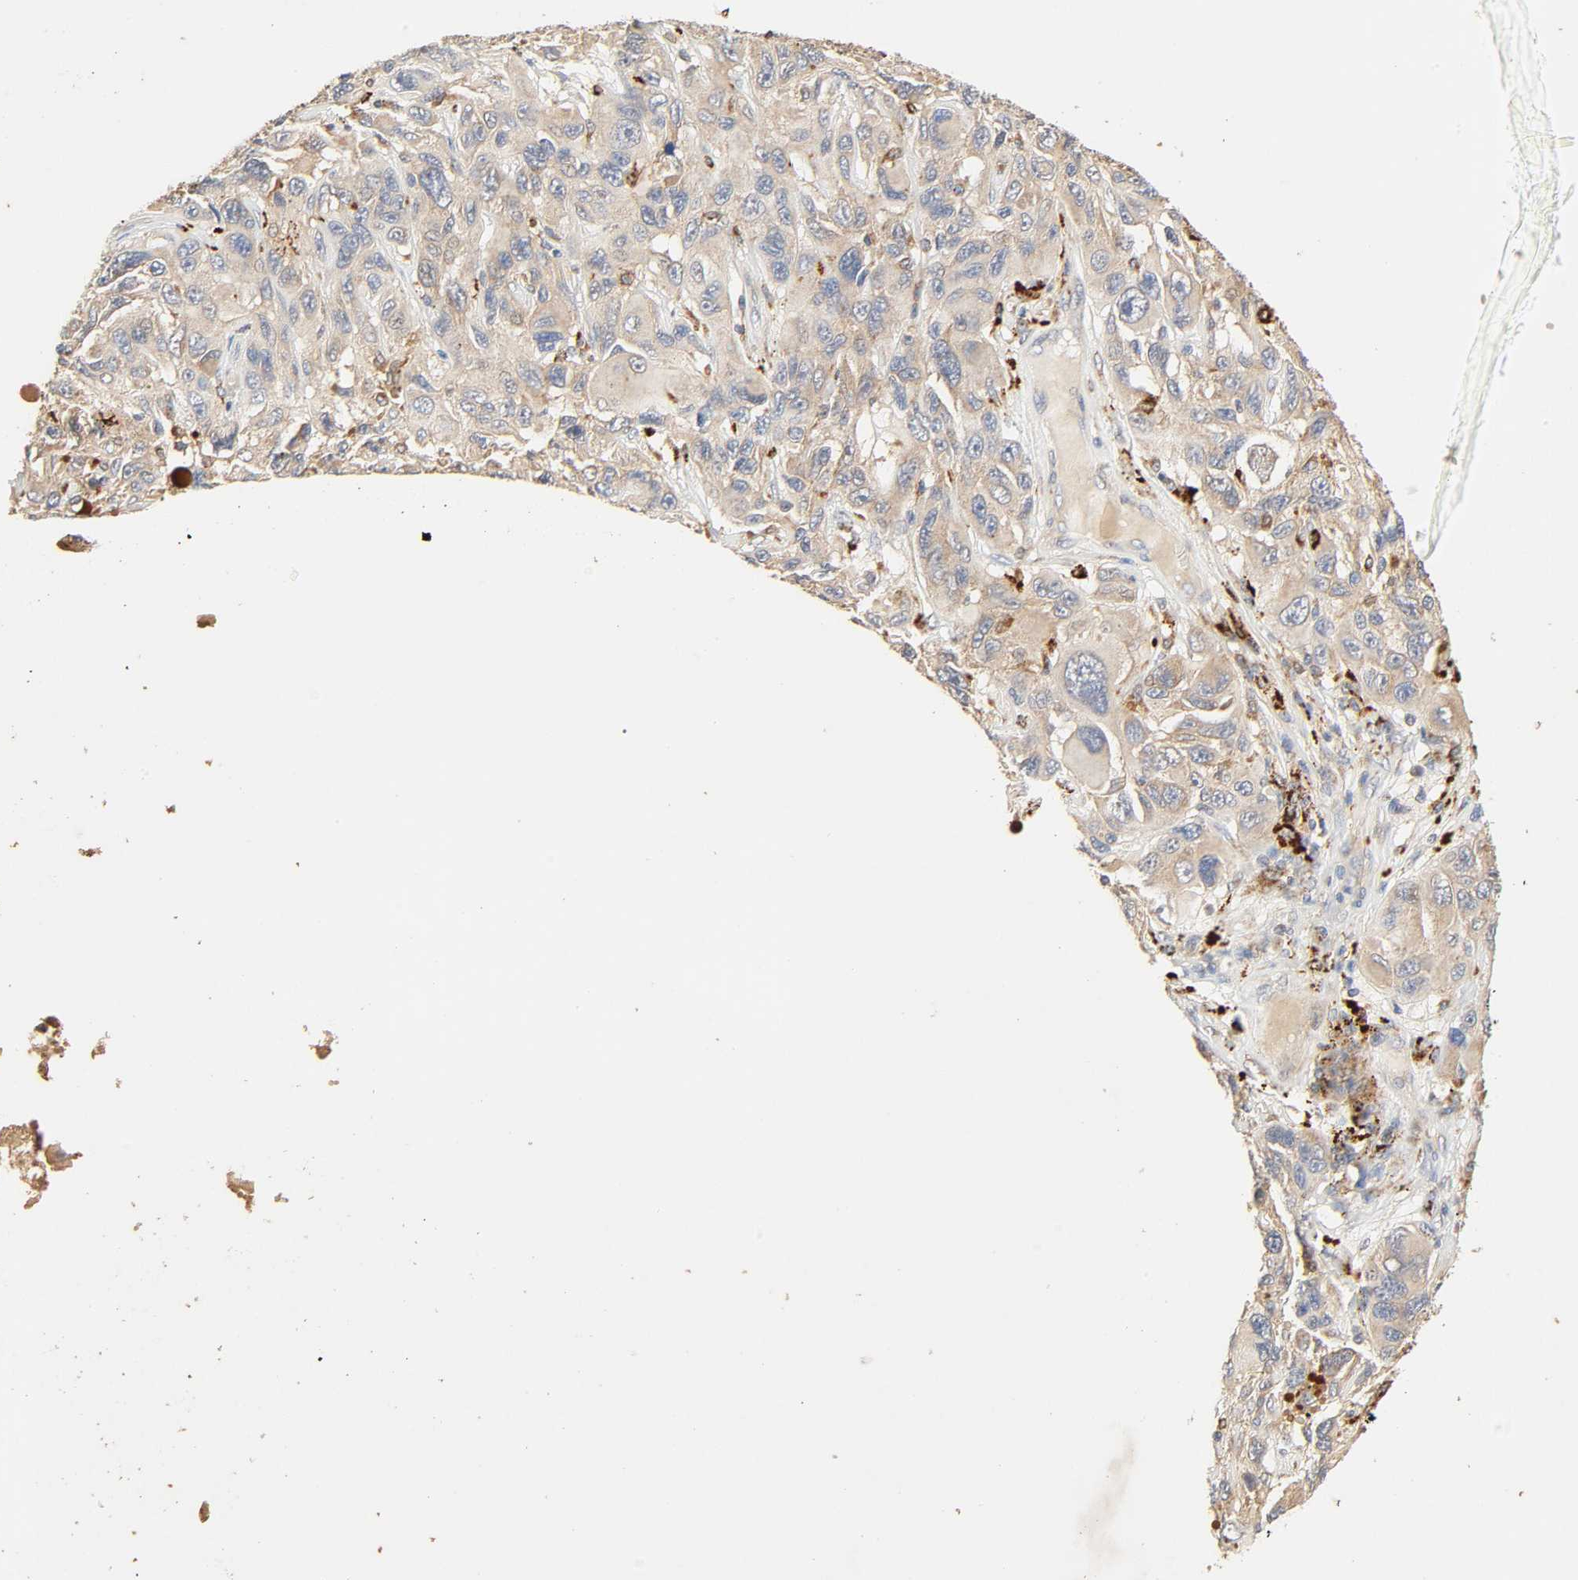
{"staining": {"intensity": "moderate", "quantity": ">75%", "location": "cytoplasmic/membranous"}, "tissue": "melanoma", "cell_type": "Tumor cells", "image_type": "cancer", "snomed": [{"axis": "morphology", "description": "Malignant melanoma, NOS"}, {"axis": "topography", "description": "Skin"}], "caption": "Immunohistochemical staining of malignant melanoma shows medium levels of moderate cytoplasmic/membranous protein staining in approximately >75% of tumor cells. (Brightfield microscopy of DAB IHC at high magnification).", "gene": "MAPK6", "patient": {"sex": "male", "age": 53}}